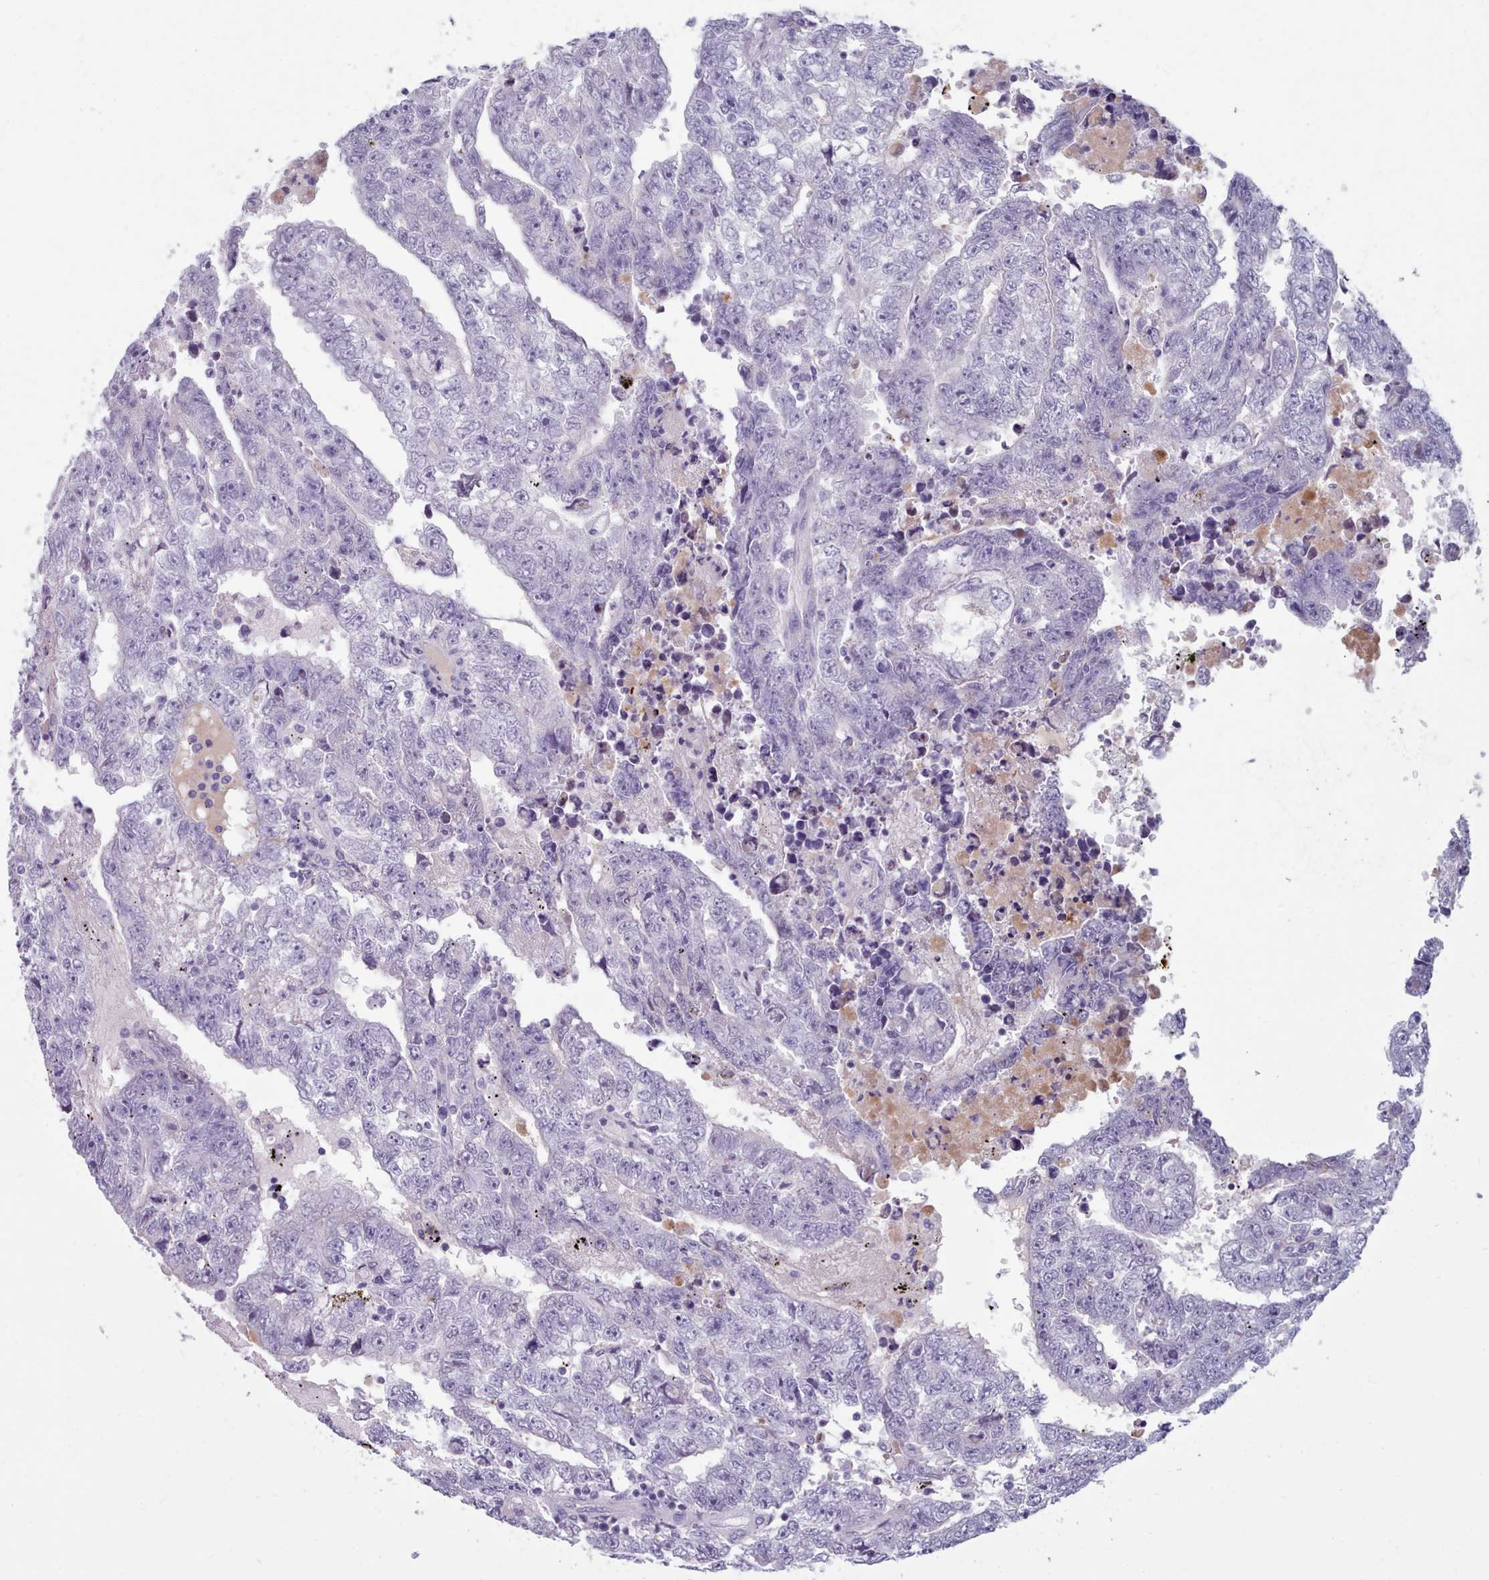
{"staining": {"intensity": "negative", "quantity": "none", "location": "none"}, "tissue": "testis cancer", "cell_type": "Tumor cells", "image_type": "cancer", "snomed": [{"axis": "morphology", "description": "Carcinoma, Embryonal, NOS"}, {"axis": "topography", "description": "Testis"}], "caption": "This is an immunohistochemistry histopathology image of human testis cancer. There is no positivity in tumor cells.", "gene": "ZNF43", "patient": {"sex": "male", "age": 25}}